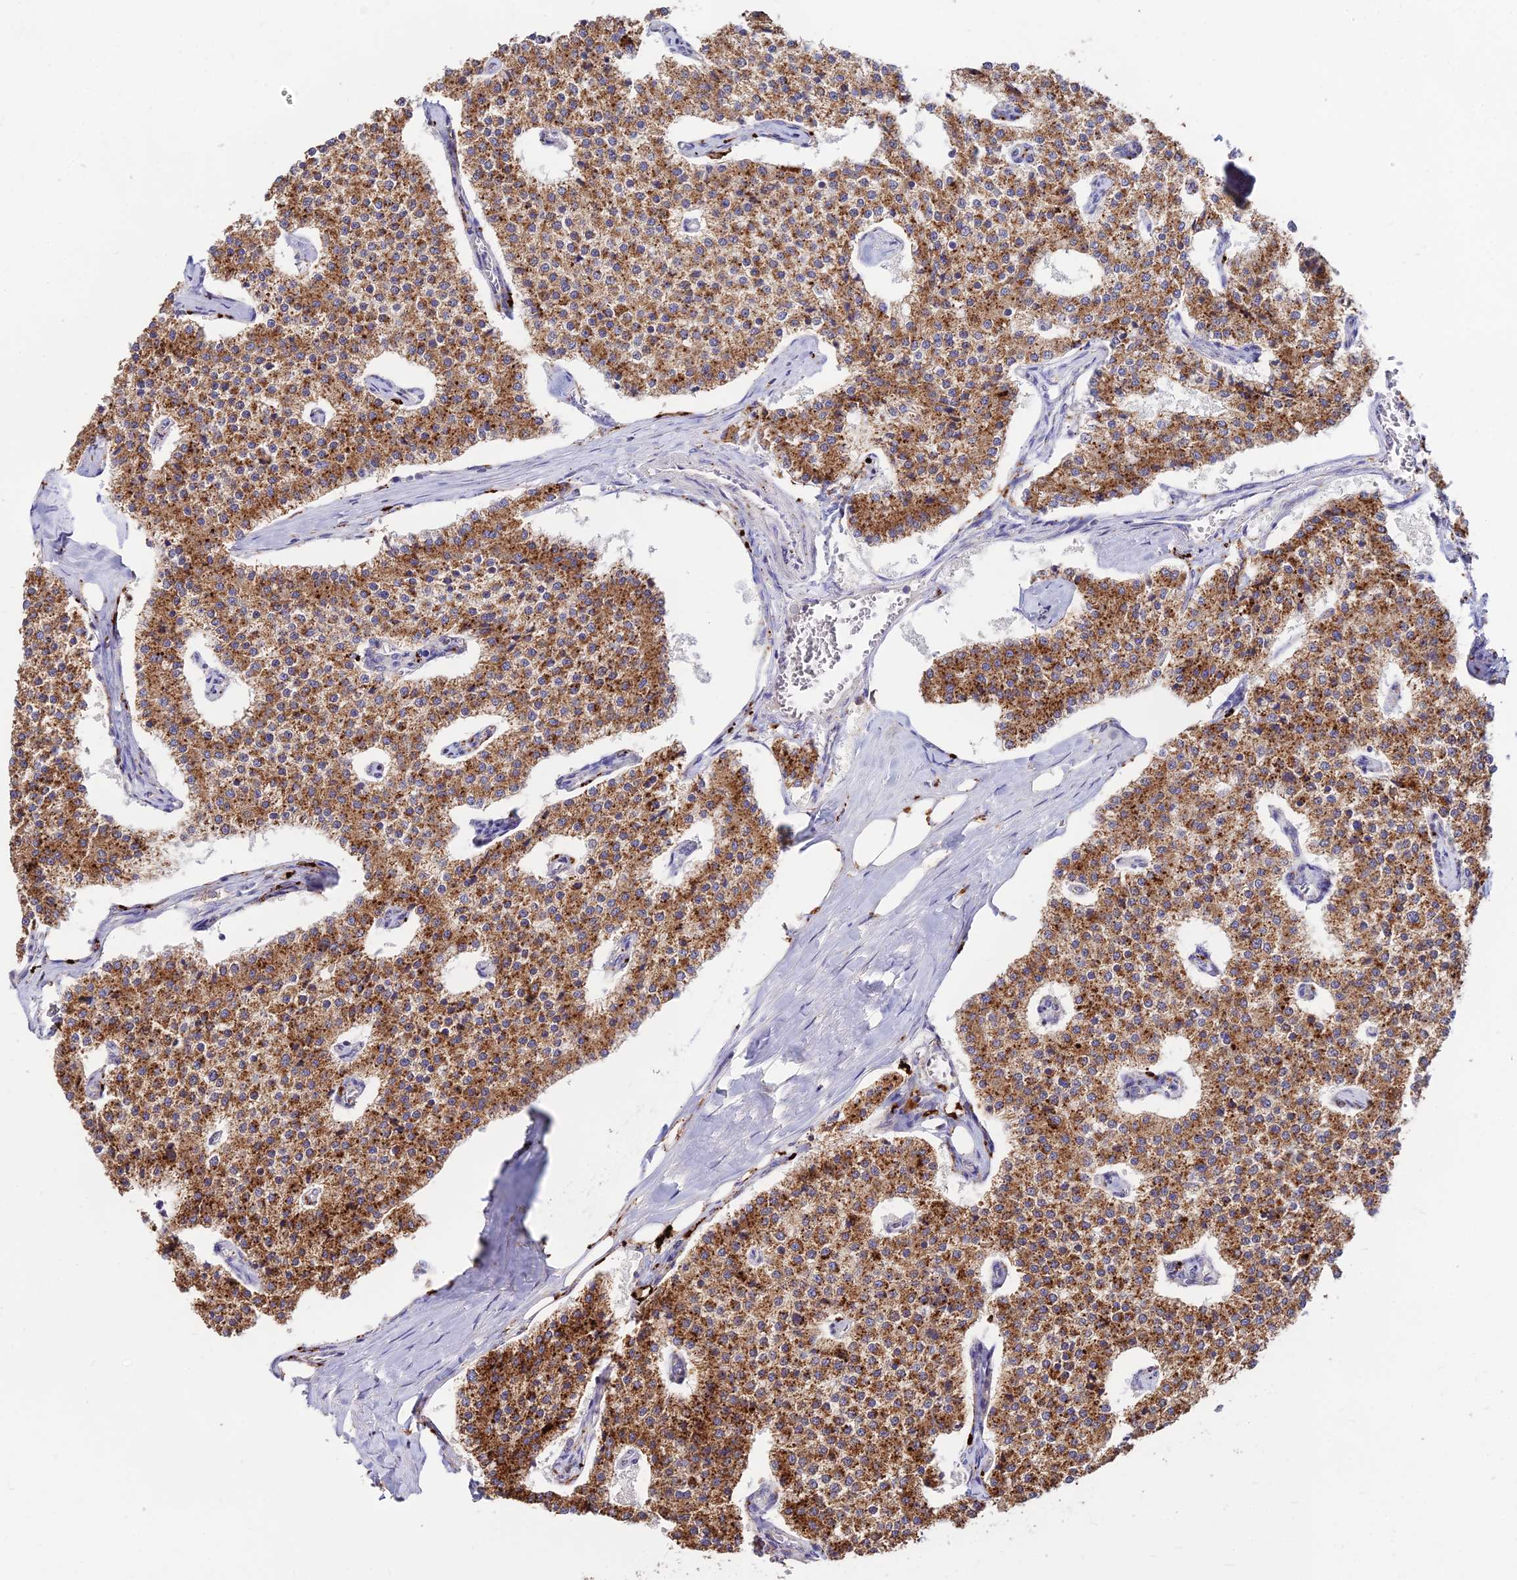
{"staining": {"intensity": "strong", "quantity": ">75%", "location": "cytoplasmic/membranous"}, "tissue": "carcinoid", "cell_type": "Tumor cells", "image_type": "cancer", "snomed": [{"axis": "morphology", "description": "Carcinoid, malignant, NOS"}, {"axis": "topography", "description": "Colon"}], "caption": "This is an image of IHC staining of carcinoid, which shows strong expression in the cytoplasmic/membranous of tumor cells.", "gene": "PNLIPRP3", "patient": {"sex": "female", "age": 52}}